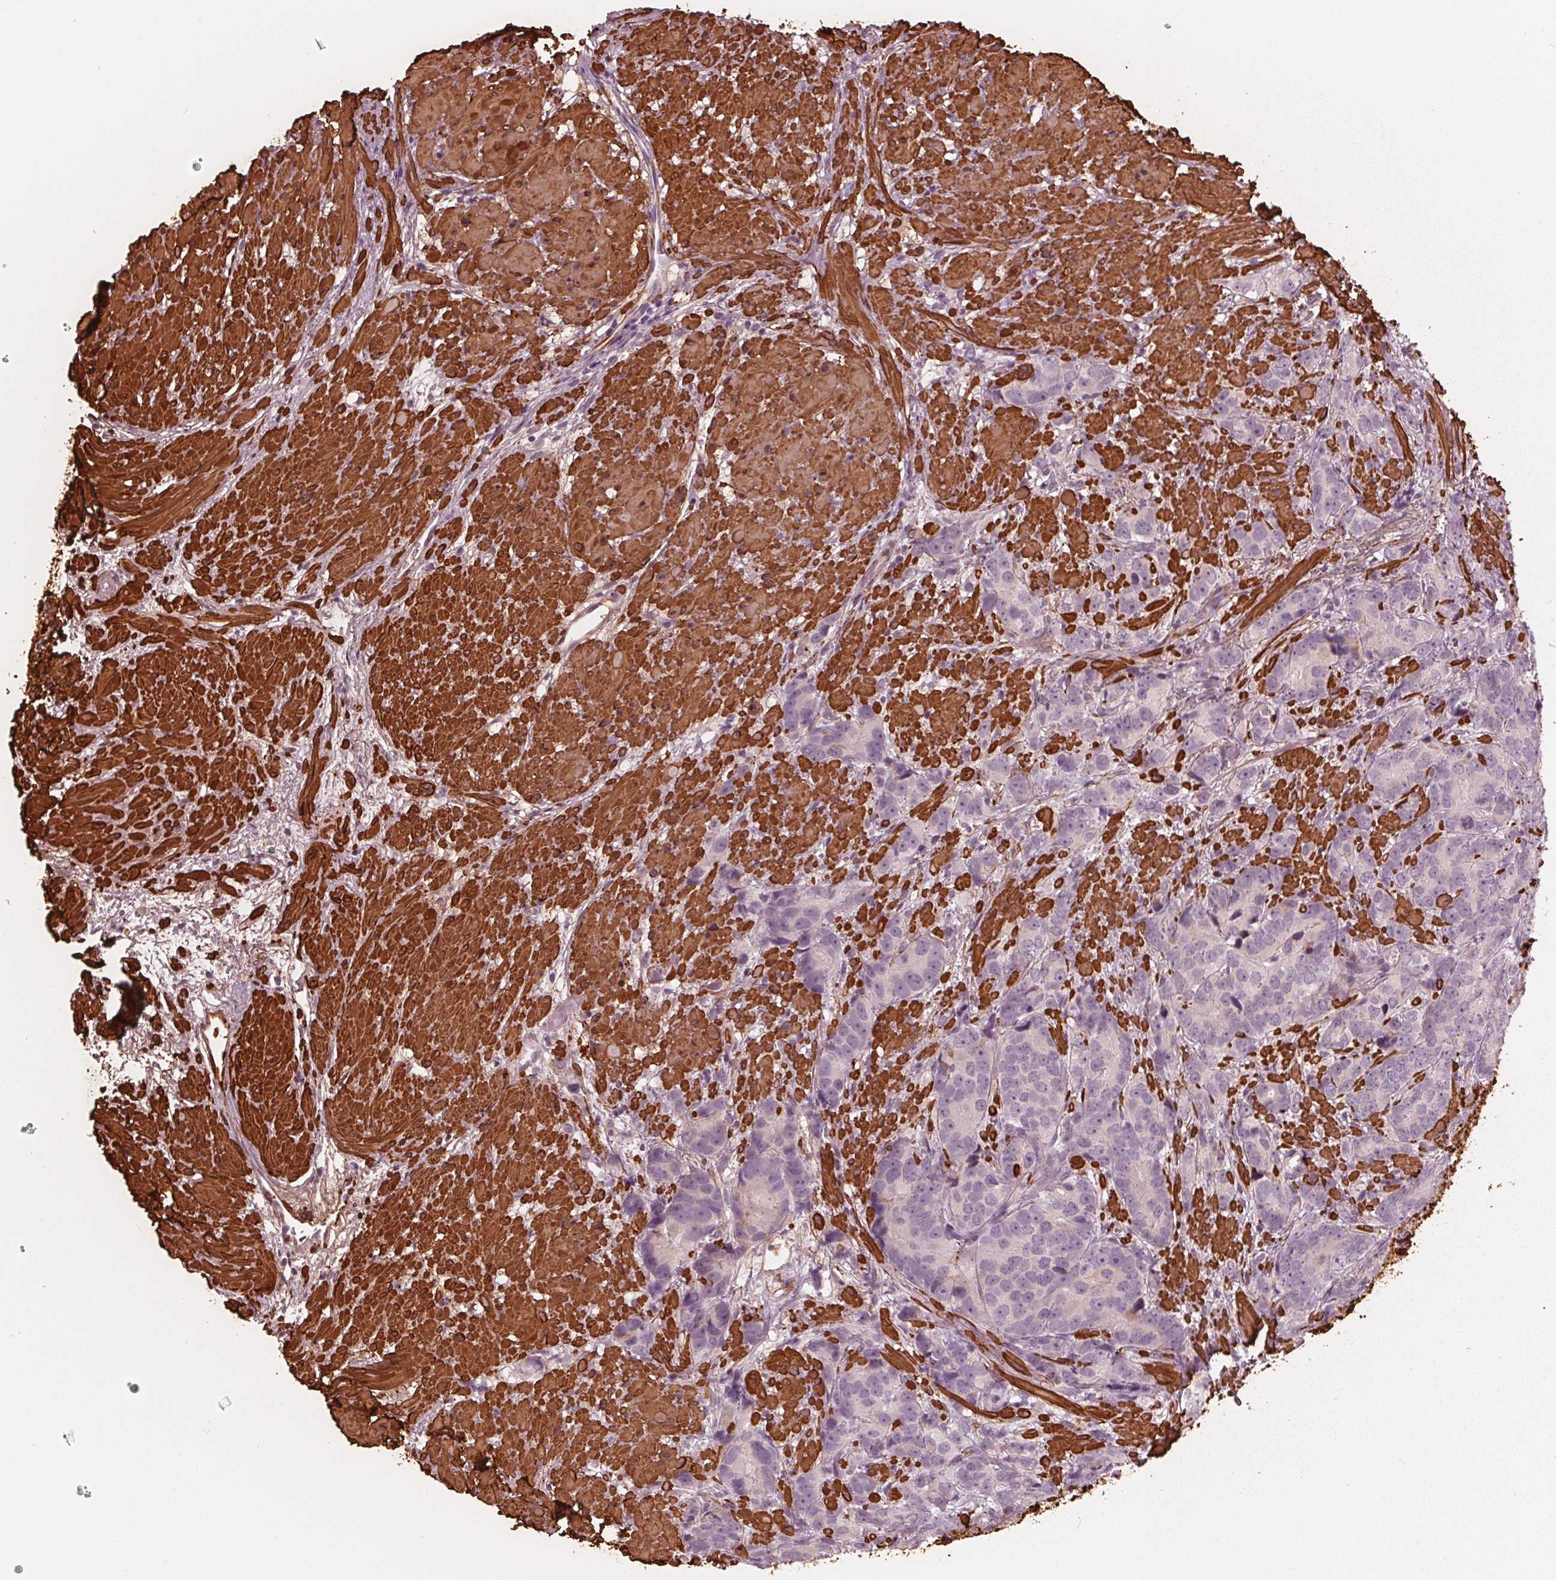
{"staining": {"intensity": "negative", "quantity": "none", "location": "none"}, "tissue": "prostate cancer", "cell_type": "Tumor cells", "image_type": "cancer", "snomed": [{"axis": "morphology", "description": "Adenocarcinoma, High grade"}, {"axis": "topography", "description": "Prostate"}], "caption": "Tumor cells are negative for protein expression in human prostate cancer. (Brightfield microscopy of DAB (3,3'-diaminobenzidine) immunohistochemistry at high magnification).", "gene": "MIER3", "patient": {"sex": "male", "age": 90}}